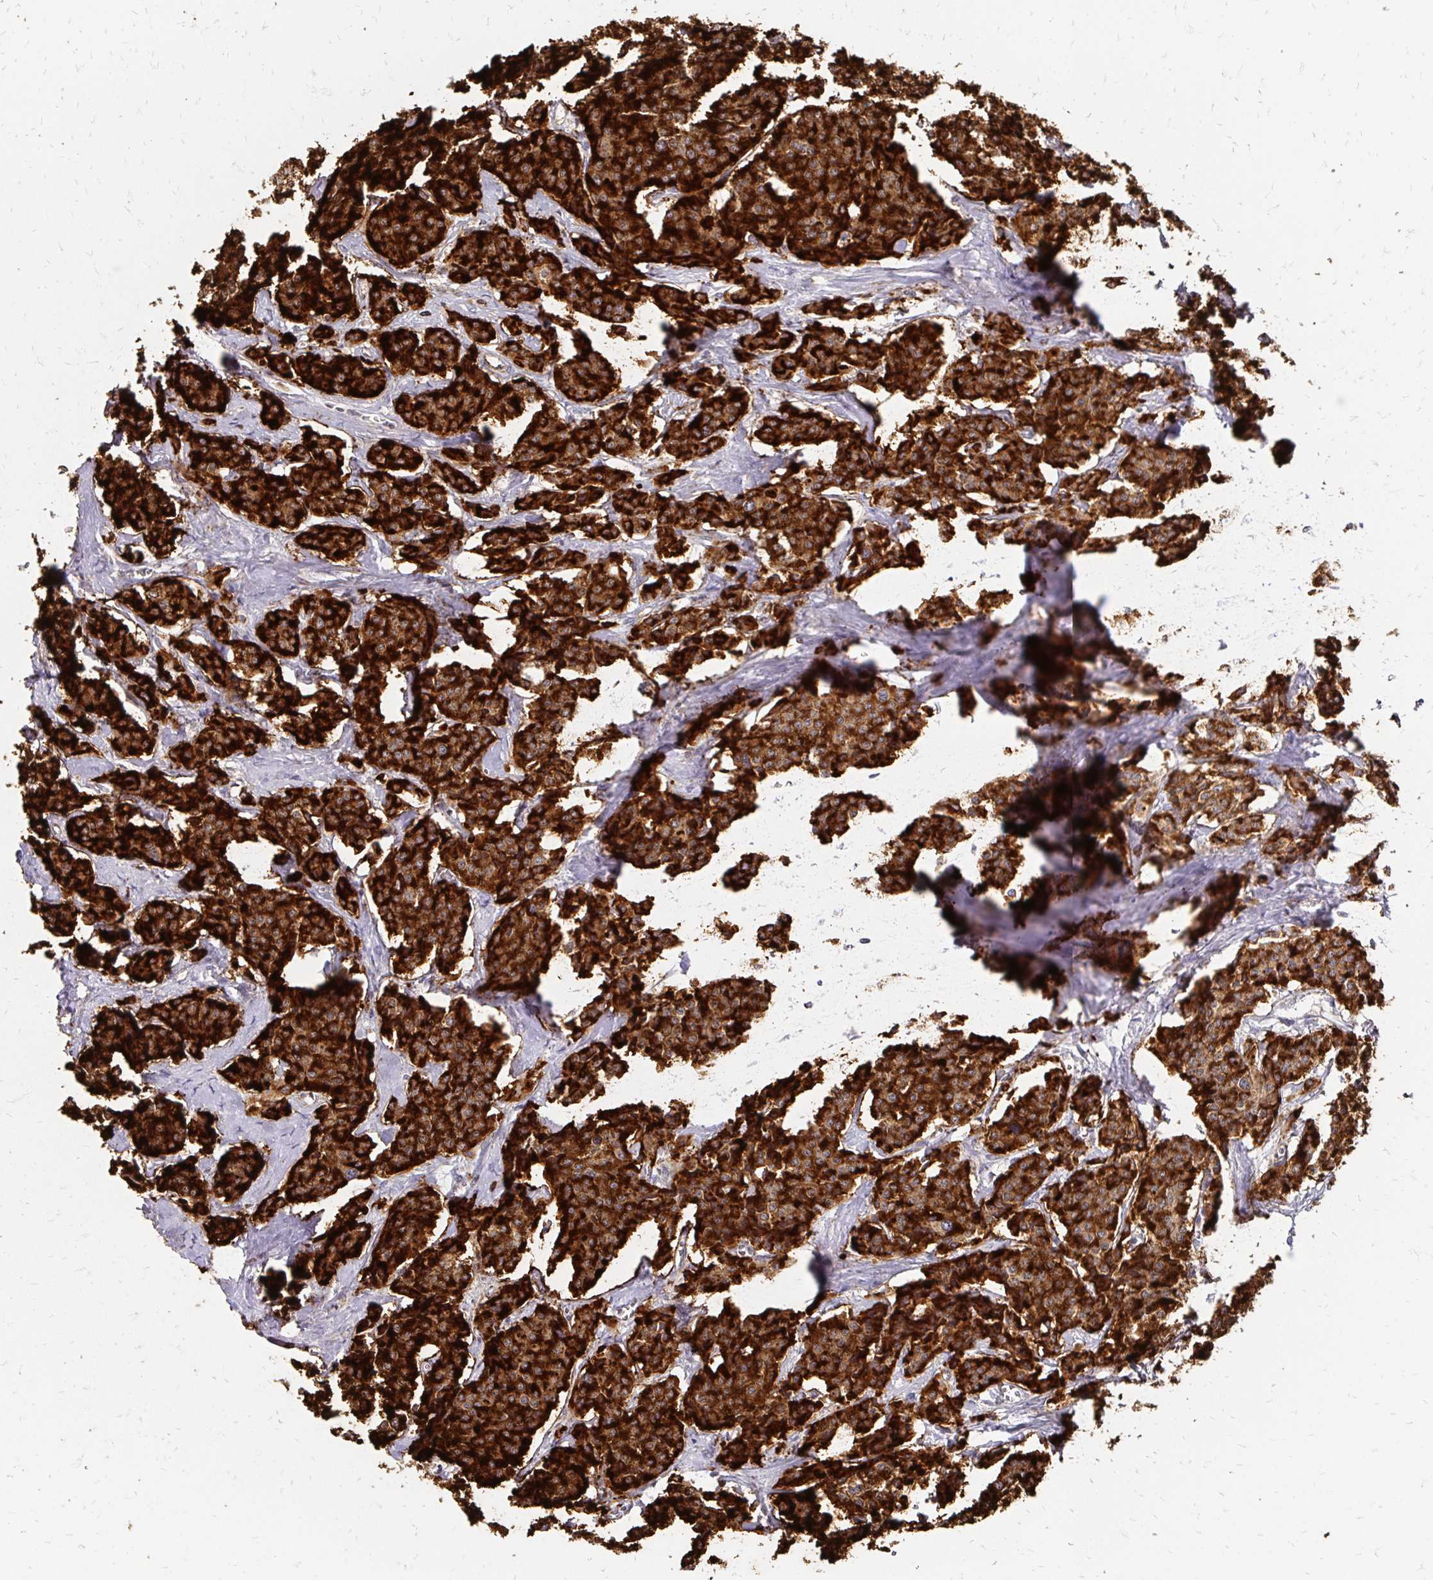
{"staining": {"intensity": "strong", "quantity": ">75%", "location": "cytoplasmic/membranous"}, "tissue": "carcinoid", "cell_type": "Tumor cells", "image_type": "cancer", "snomed": [{"axis": "morphology", "description": "Carcinoid, malignant, NOS"}, {"axis": "topography", "description": "Small intestine"}], "caption": "Immunohistochemistry staining of carcinoid (malignant), which exhibits high levels of strong cytoplasmic/membranous staining in about >75% of tumor cells indicating strong cytoplasmic/membranous protein staining. The staining was performed using DAB (3,3'-diaminobenzidine) (brown) for protein detection and nuclei were counterstained in hematoxylin (blue).", "gene": "ZW10", "patient": {"sex": "female", "age": 64}}